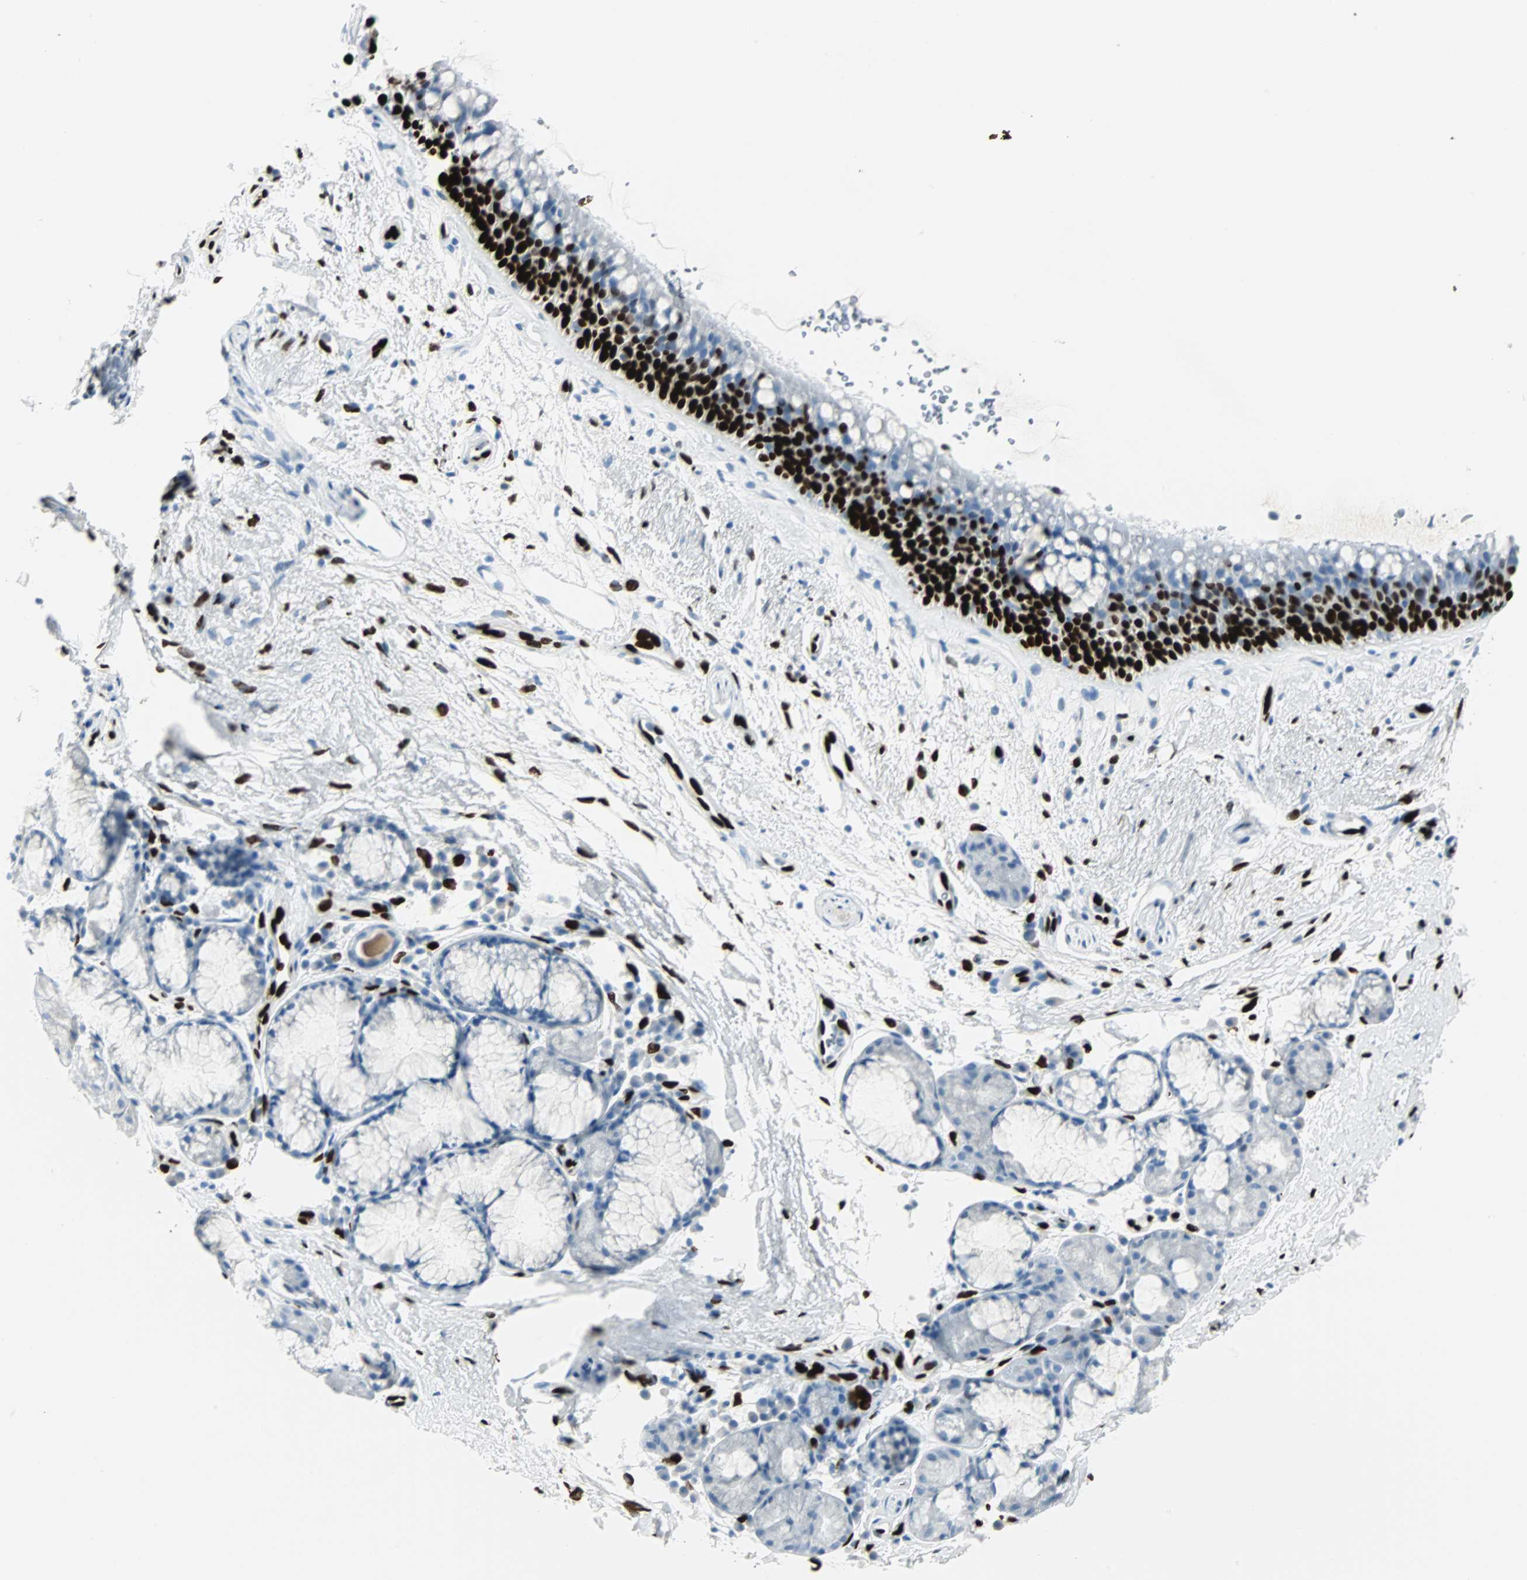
{"staining": {"intensity": "strong", "quantity": "25%-75%", "location": "nuclear"}, "tissue": "bronchus", "cell_type": "Respiratory epithelial cells", "image_type": "normal", "snomed": [{"axis": "morphology", "description": "Normal tissue, NOS"}, {"axis": "topography", "description": "Bronchus"}], "caption": "Unremarkable bronchus demonstrates strong nuclear staining in approximately 25%-75% of respiratory epithelial cells.", "gene": "IL33", "patient": {"sex": "female", "age": 54}}